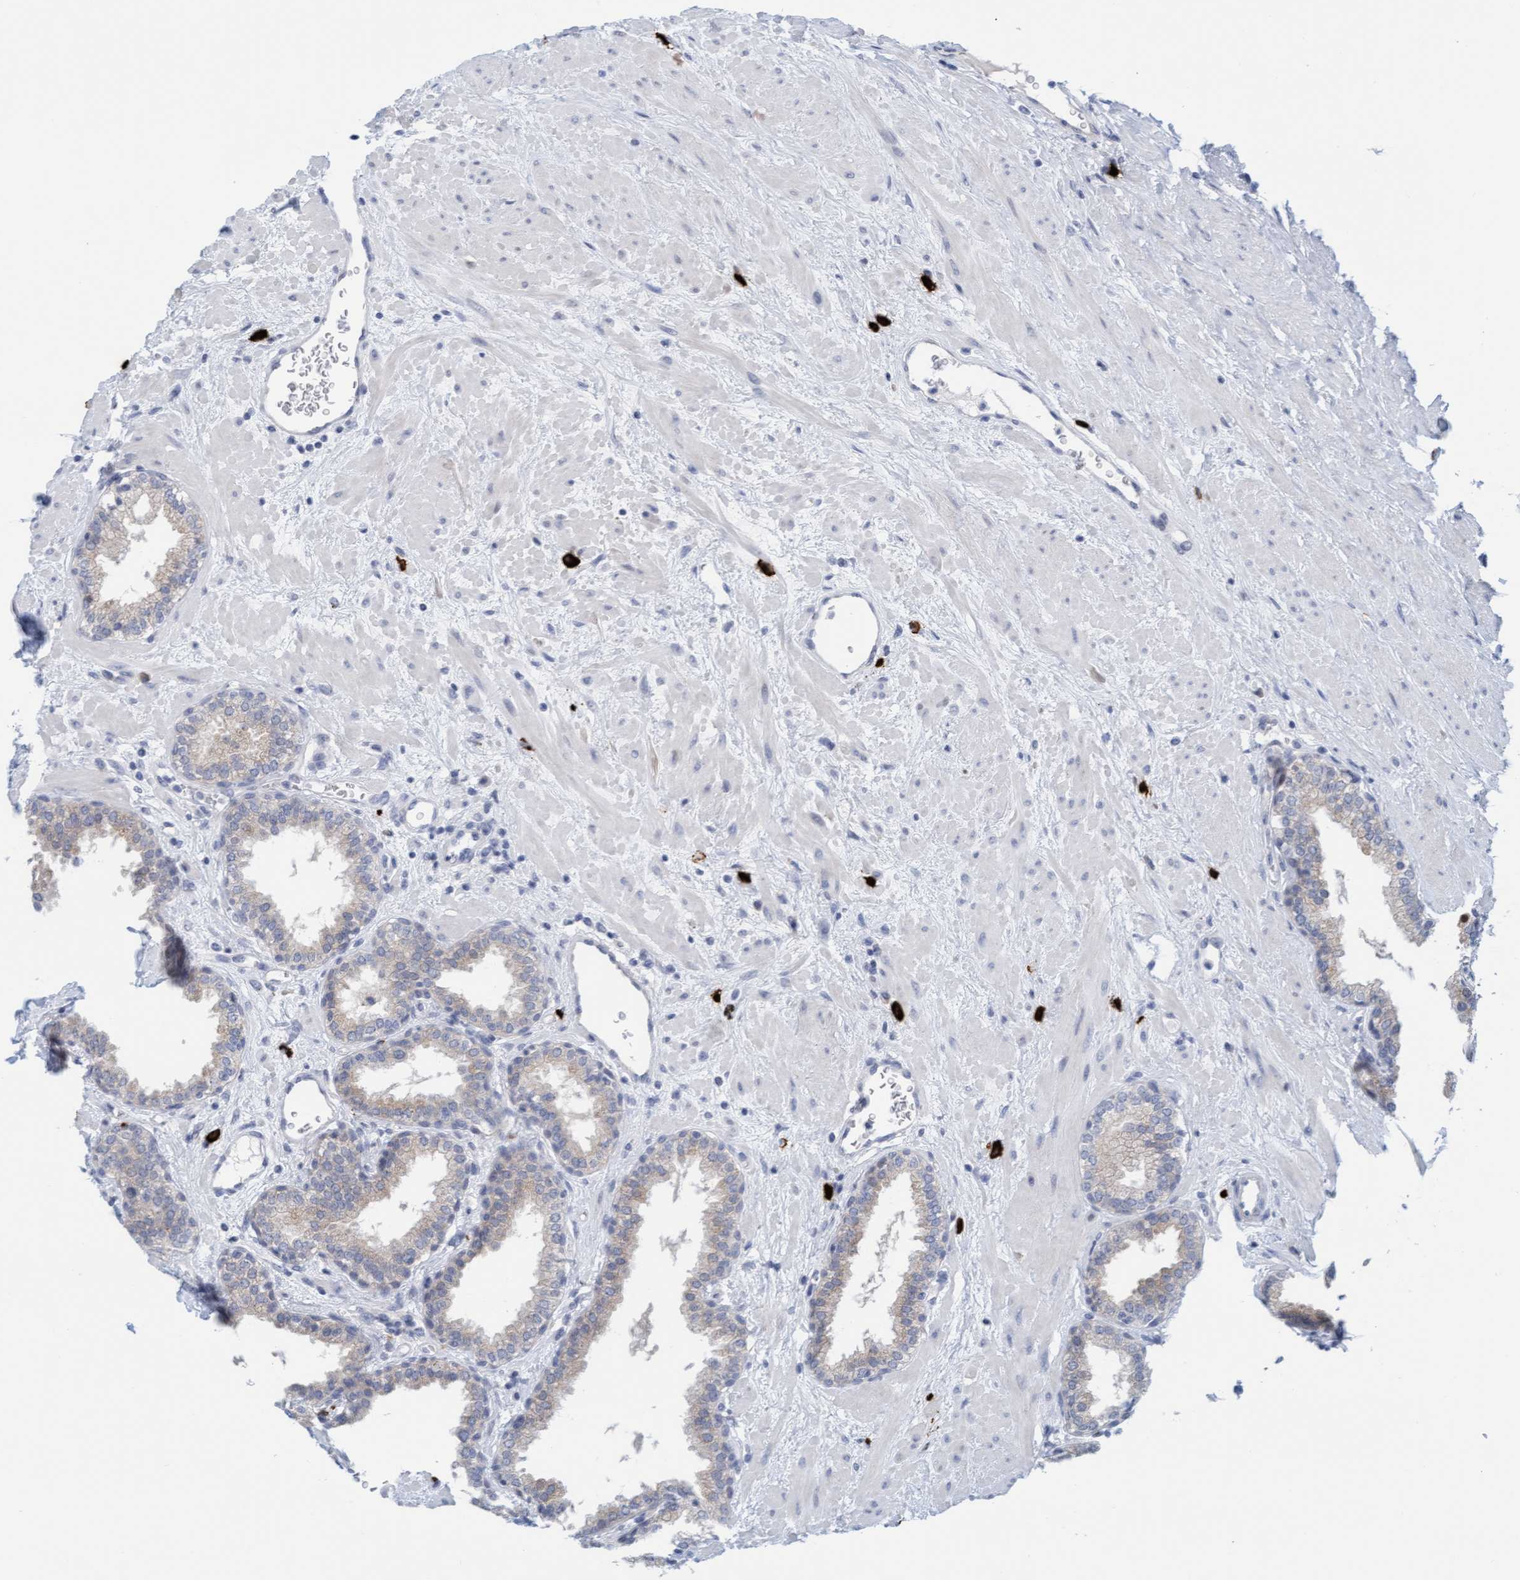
{"staining": {"intensity": "weak", "quantity": "25%-75%", "location": "cytoplasmic/membranous"}, "tissue": "prostate", "cell_type": "Glandular cells", "image_type": "normal", "snomed": [{"axis": "morphology", "description": "Normal tissue, NOS"}, {"axis": "topography", "description": "Prostate"}], "caption": "Protein staining demonstrates weak cytoplasmic/membranous positivity in about 25%-75% of glandular cells in normal prostate.", "gene": "CPA3", "patient": {"sex": "male", "age": 51}}